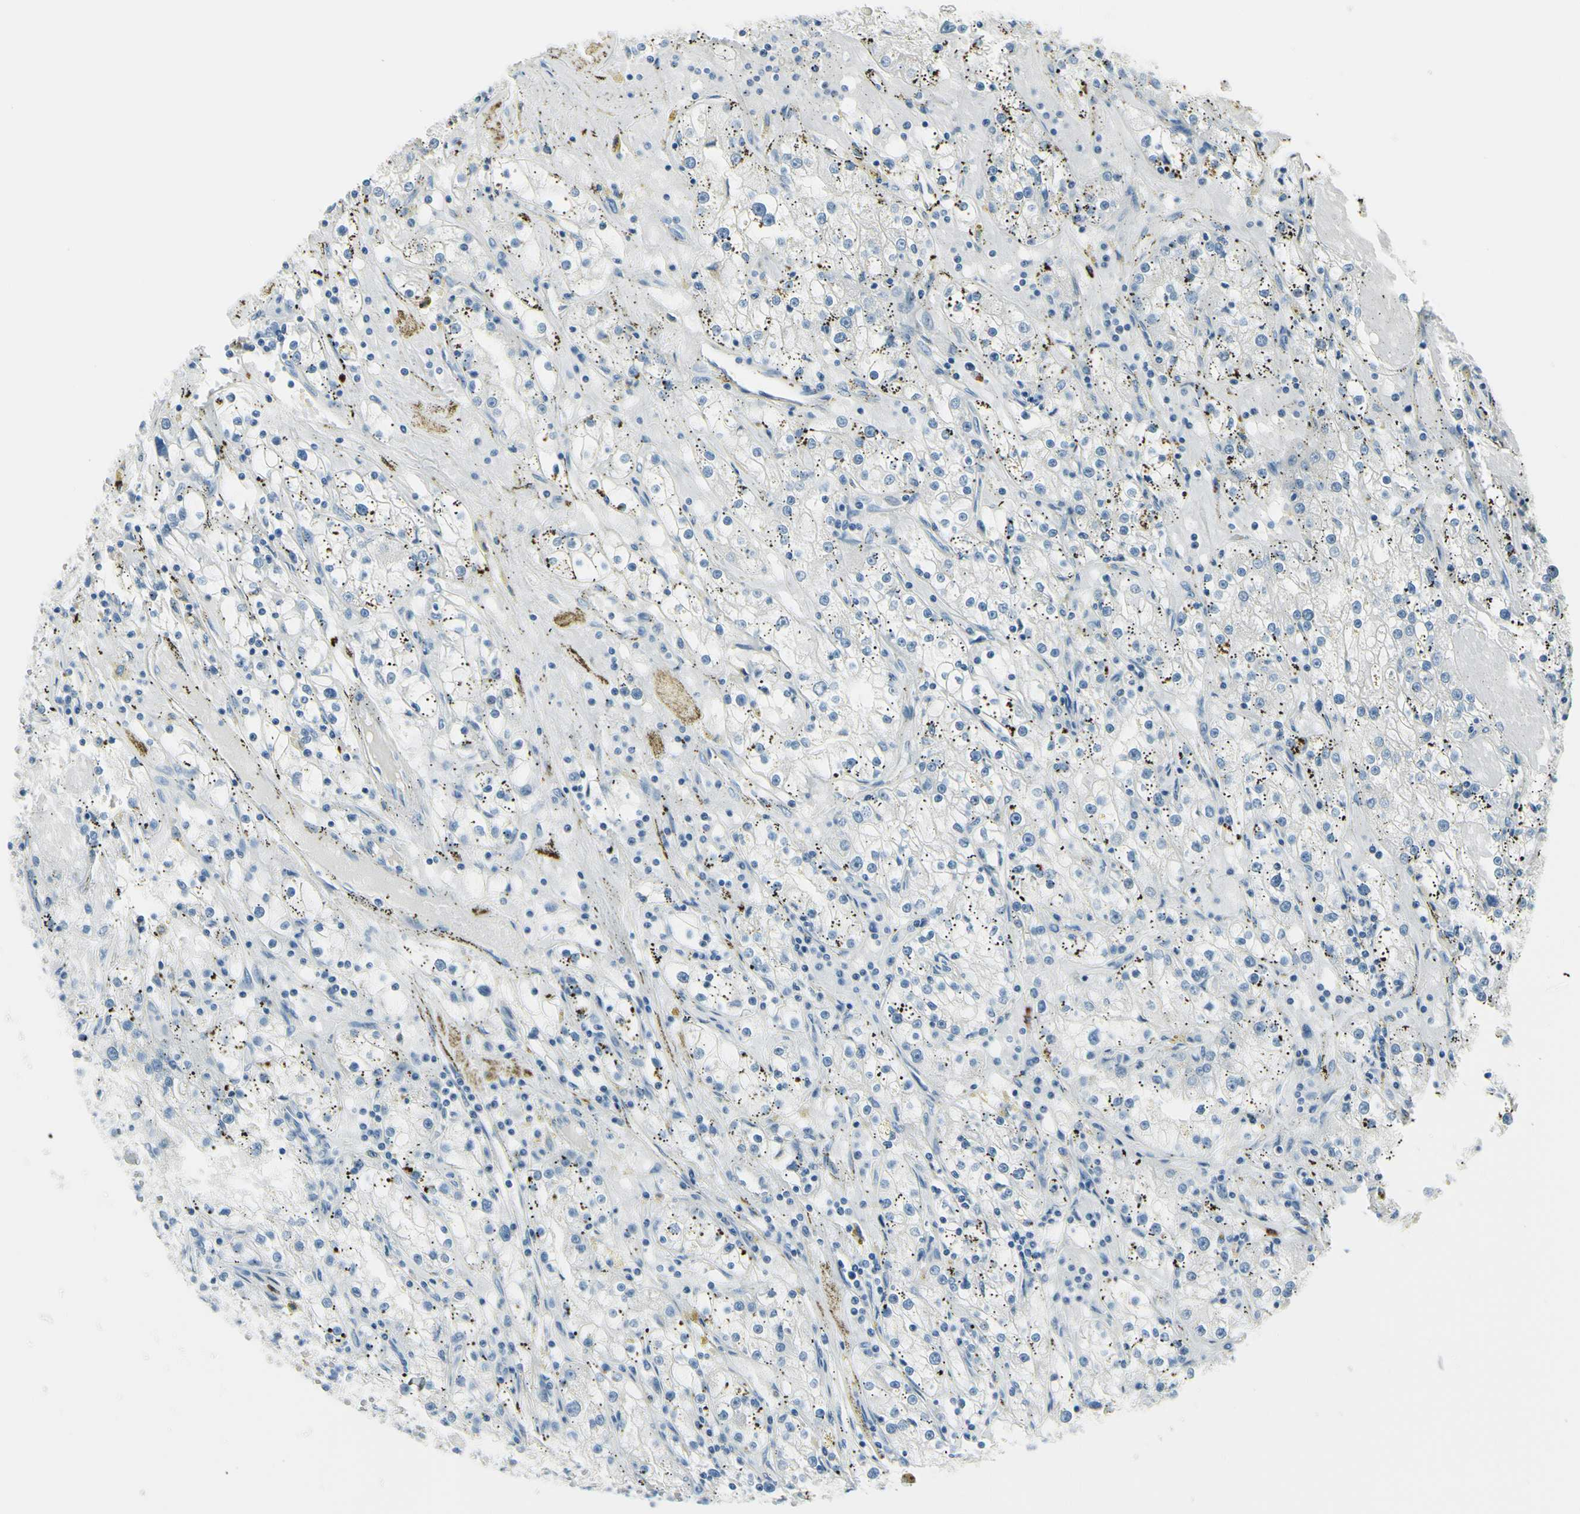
{"staining": {"intensity": "negative", "quantity": "none", "location": "none"}, "tissue": "renal cancer", "cell_type": "Tumor cells", "image_type": "cancer", "snomed": [{"axis": "morphology", "description": "Adenocarcinoma, NOS"}, {"axis": "topography", "description": "Kidney"}], "caption": "Renal adenocarcinoma was stained to show a protein in brown. There is no significant staining in tumor cells.", "gene": "DLG4", "patient": {"sex": "male", "age": 56}}